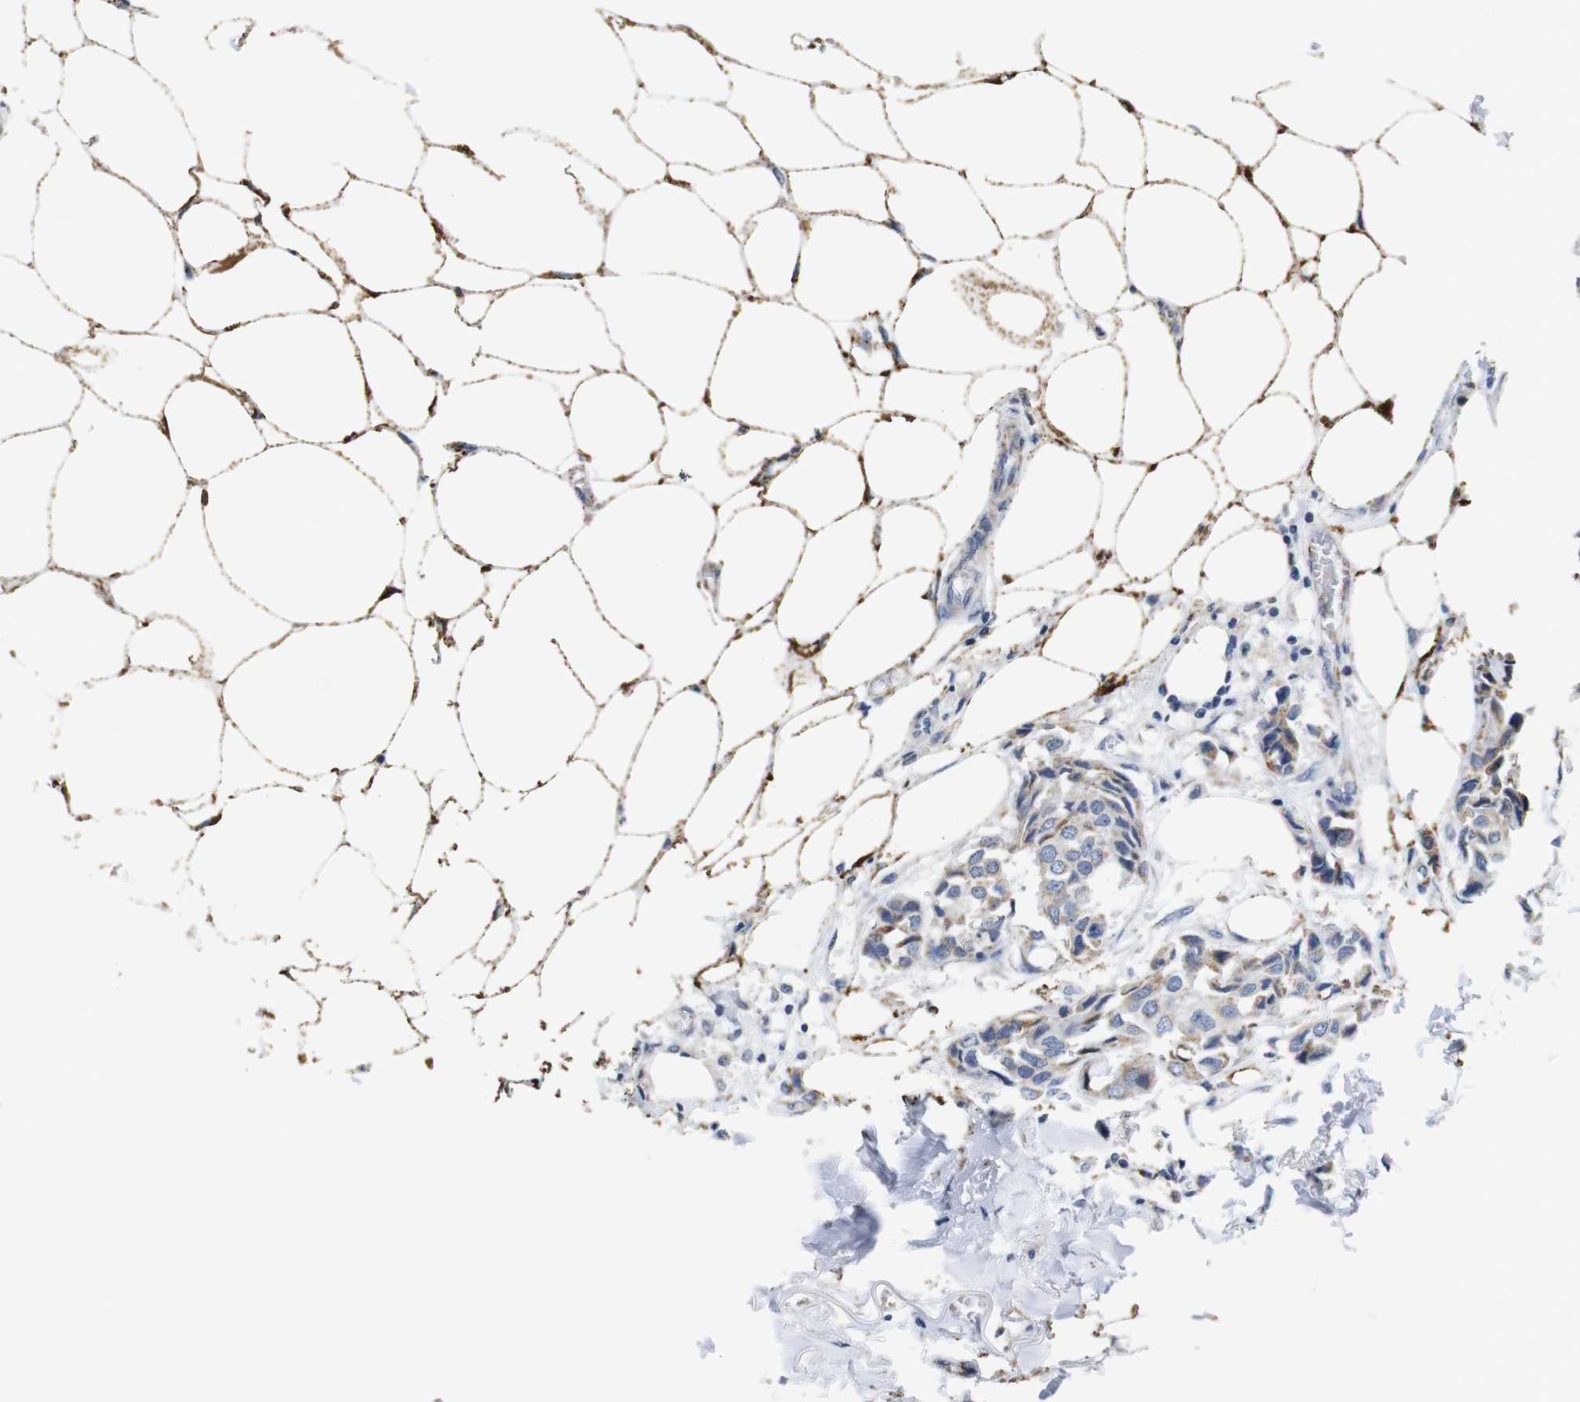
{"staining": {"intensity": "weak", "quantity": ">75%", "location": "cytoplasmic/membranous"}, "tissue": "breast cancer", "cell_type": "Tumor cells", "image_type": "cancer", "snomed": [{"axis": "morphology", "description": "Duct carcinoma"}, {"axis": "topography", "description": "Breast"}], "caption": "A micrograph of invasive ductal carcinoma (breast) stained for a protein displays weak cytoplasmic/membranous brown staining in tumor cells.", "gene": "MAOA", "patient": {"sex": "female", "age": 80}}